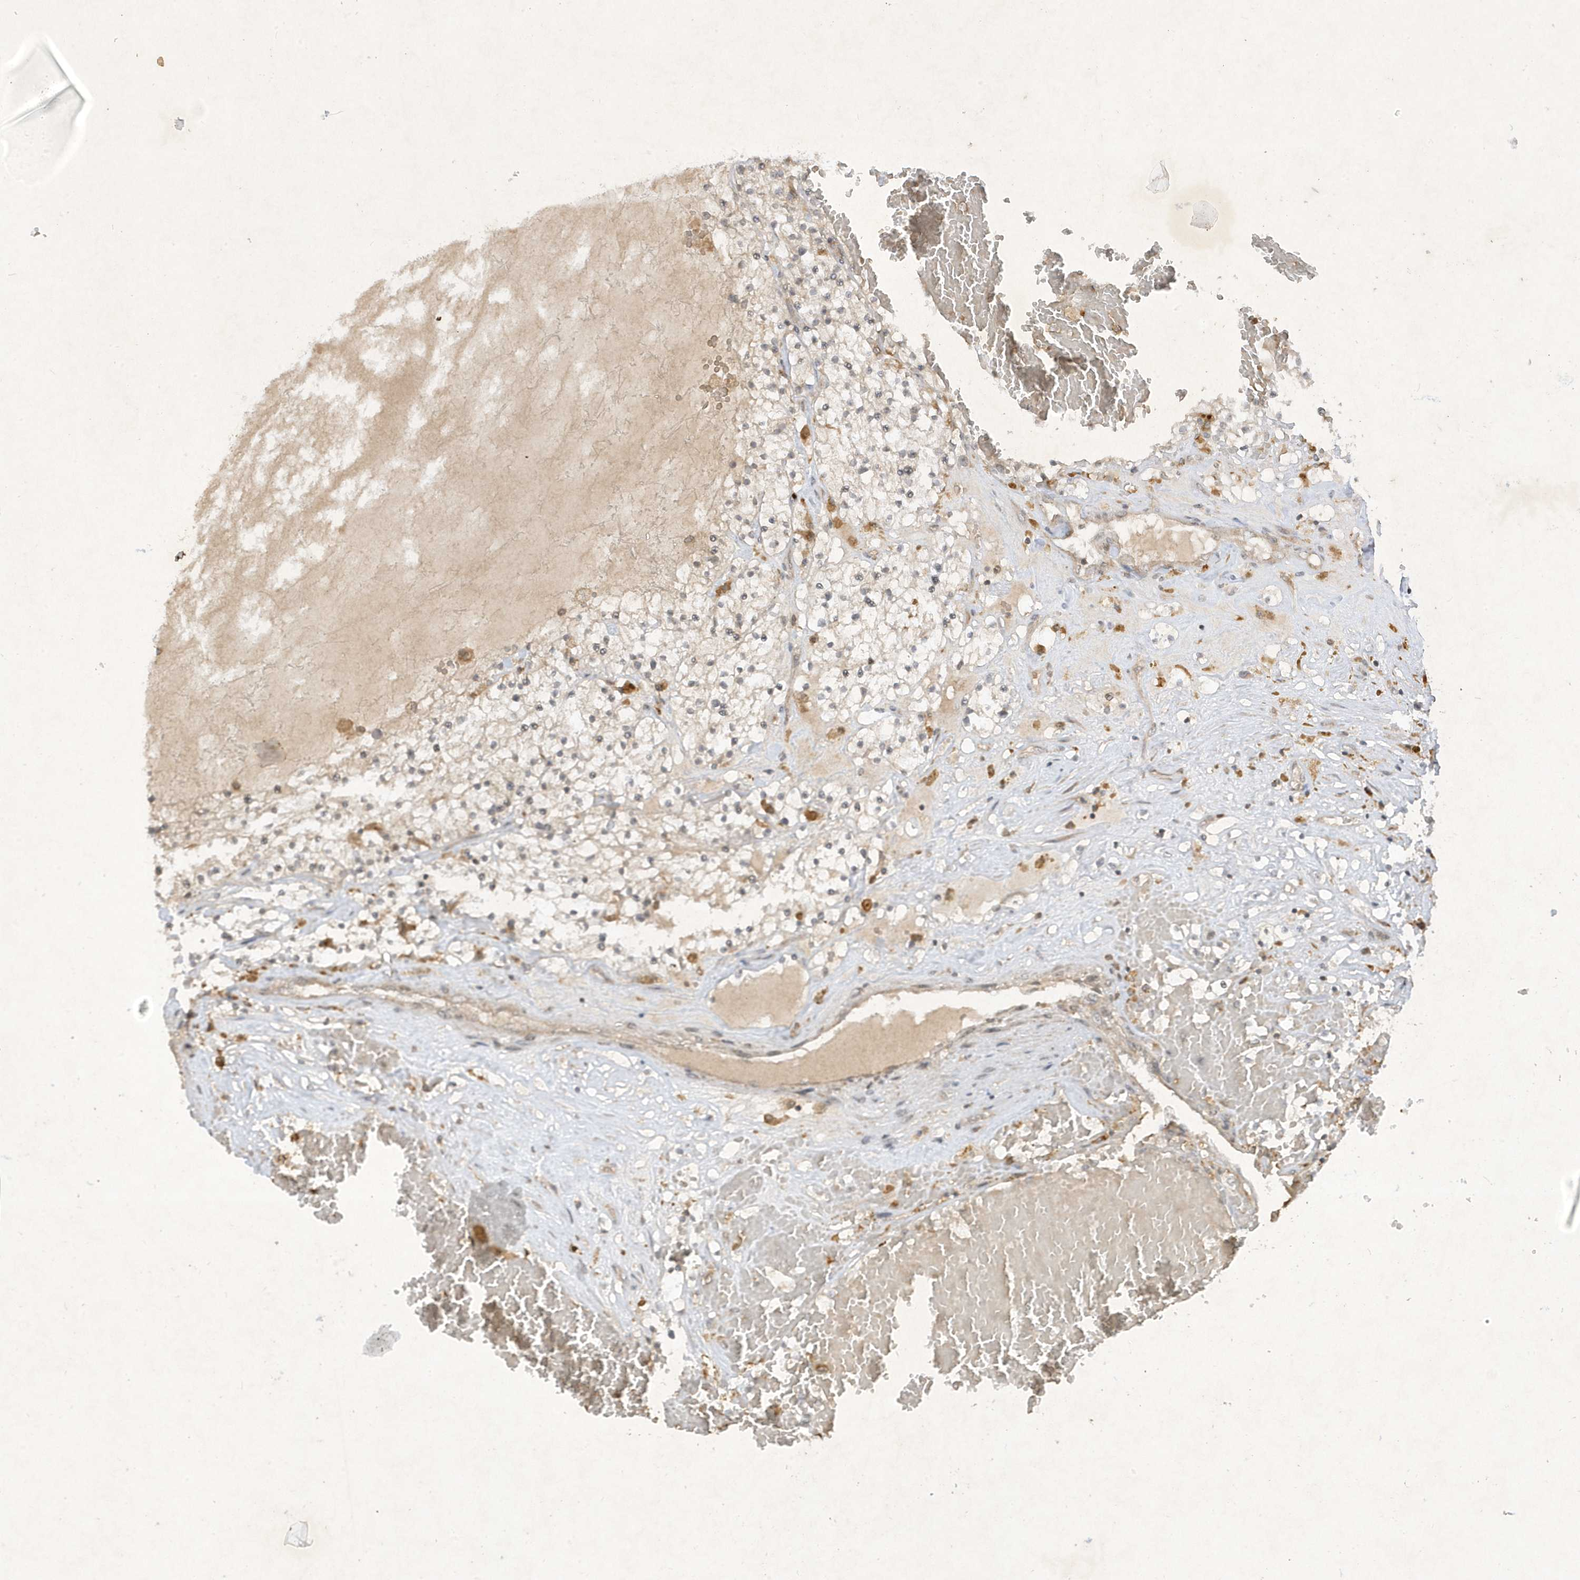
{"staining": {"intensity": "negative", "quantity": "none", "location": "none"}, "tissue": "renal cancer", "cell_type": "Tumor cells", "image_type": "cancer", "snomed": [{"axis": "morphology", "description": "Normal tissue, NOS"}, {"axis": "morphology", "description": "Adenocarcinoma, NOS"}, {"axis": "topography", "description": "Kidney"}], "caption": "Immunohistochemistry of renal adenocarcinoma demonstrates no expression in tumor cells. (DAB (3,3'-diaminobenzidine) IHC, high magnification).", "gene": "ZNF213", "patient": {"sex": "male", "age": 68}}